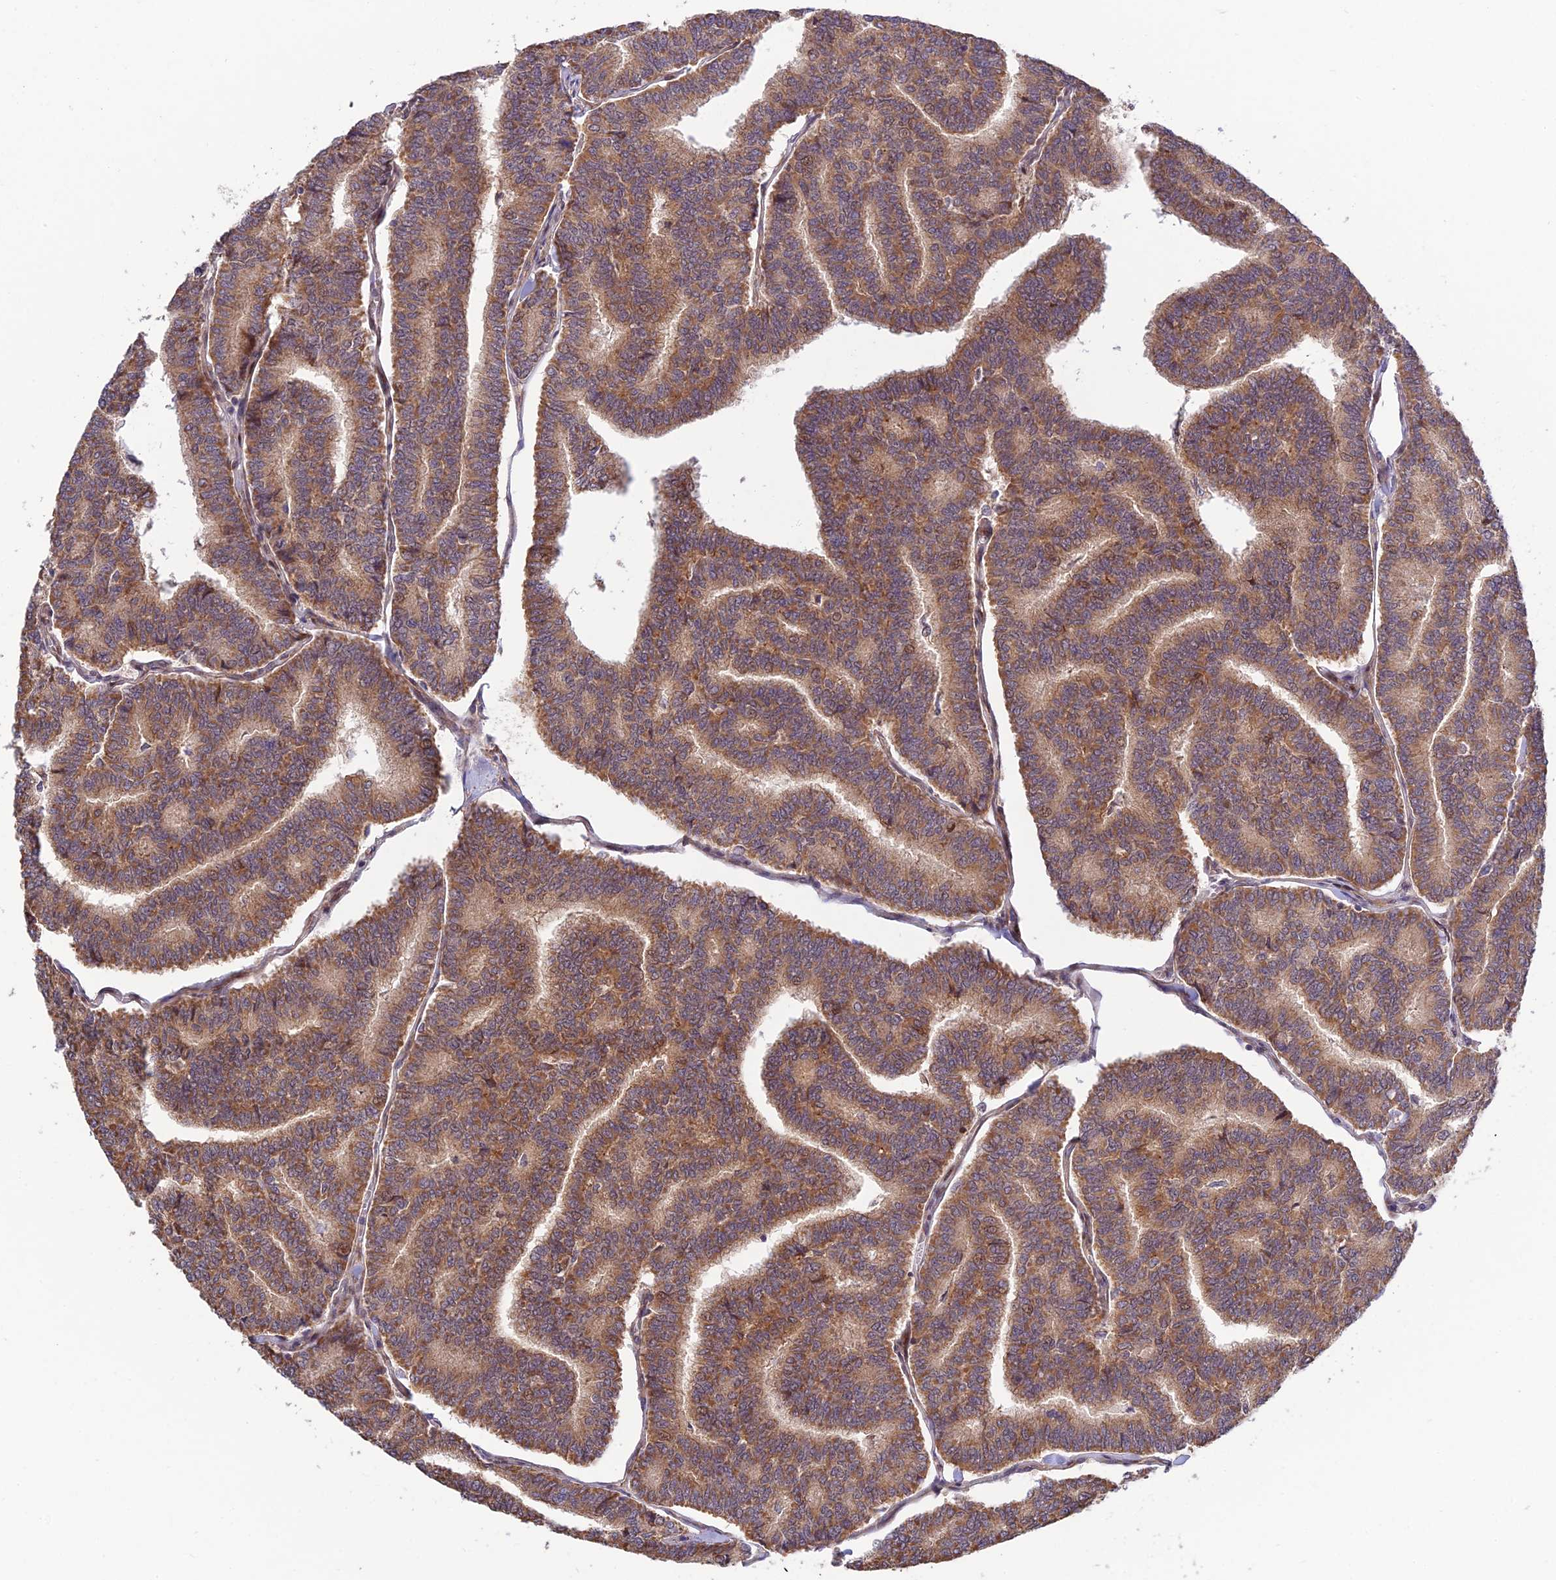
{"staining": {"intensity": "moderate", "quantity": ">75%", "location": "cytoplasmic/membranous"}, "tissue": "thyroid cancer", "cell_type": "Tumor cells", "image_type": "cancer", "snomed": [{"axis": "morphology", "description": "Papillary adenocarcinoma, NOS"}, {"axis": "topography", "description": "Thyroid gland"}], "caption": "Immunohistochemistry (IHC) photomicrograph of neoplastic tissue: human thyroid cancer (papillary adenocarcinoma) stained using immunohistochemistry demonstrates medium levels of moderate protein expression localized specifically in the cytoplasmic/membranous of tumor cells, appearing as a cytoplasmic/membranous brown color.", "gene": "PLEKHG2", "patient": {"sex": "female", "age": 35}}